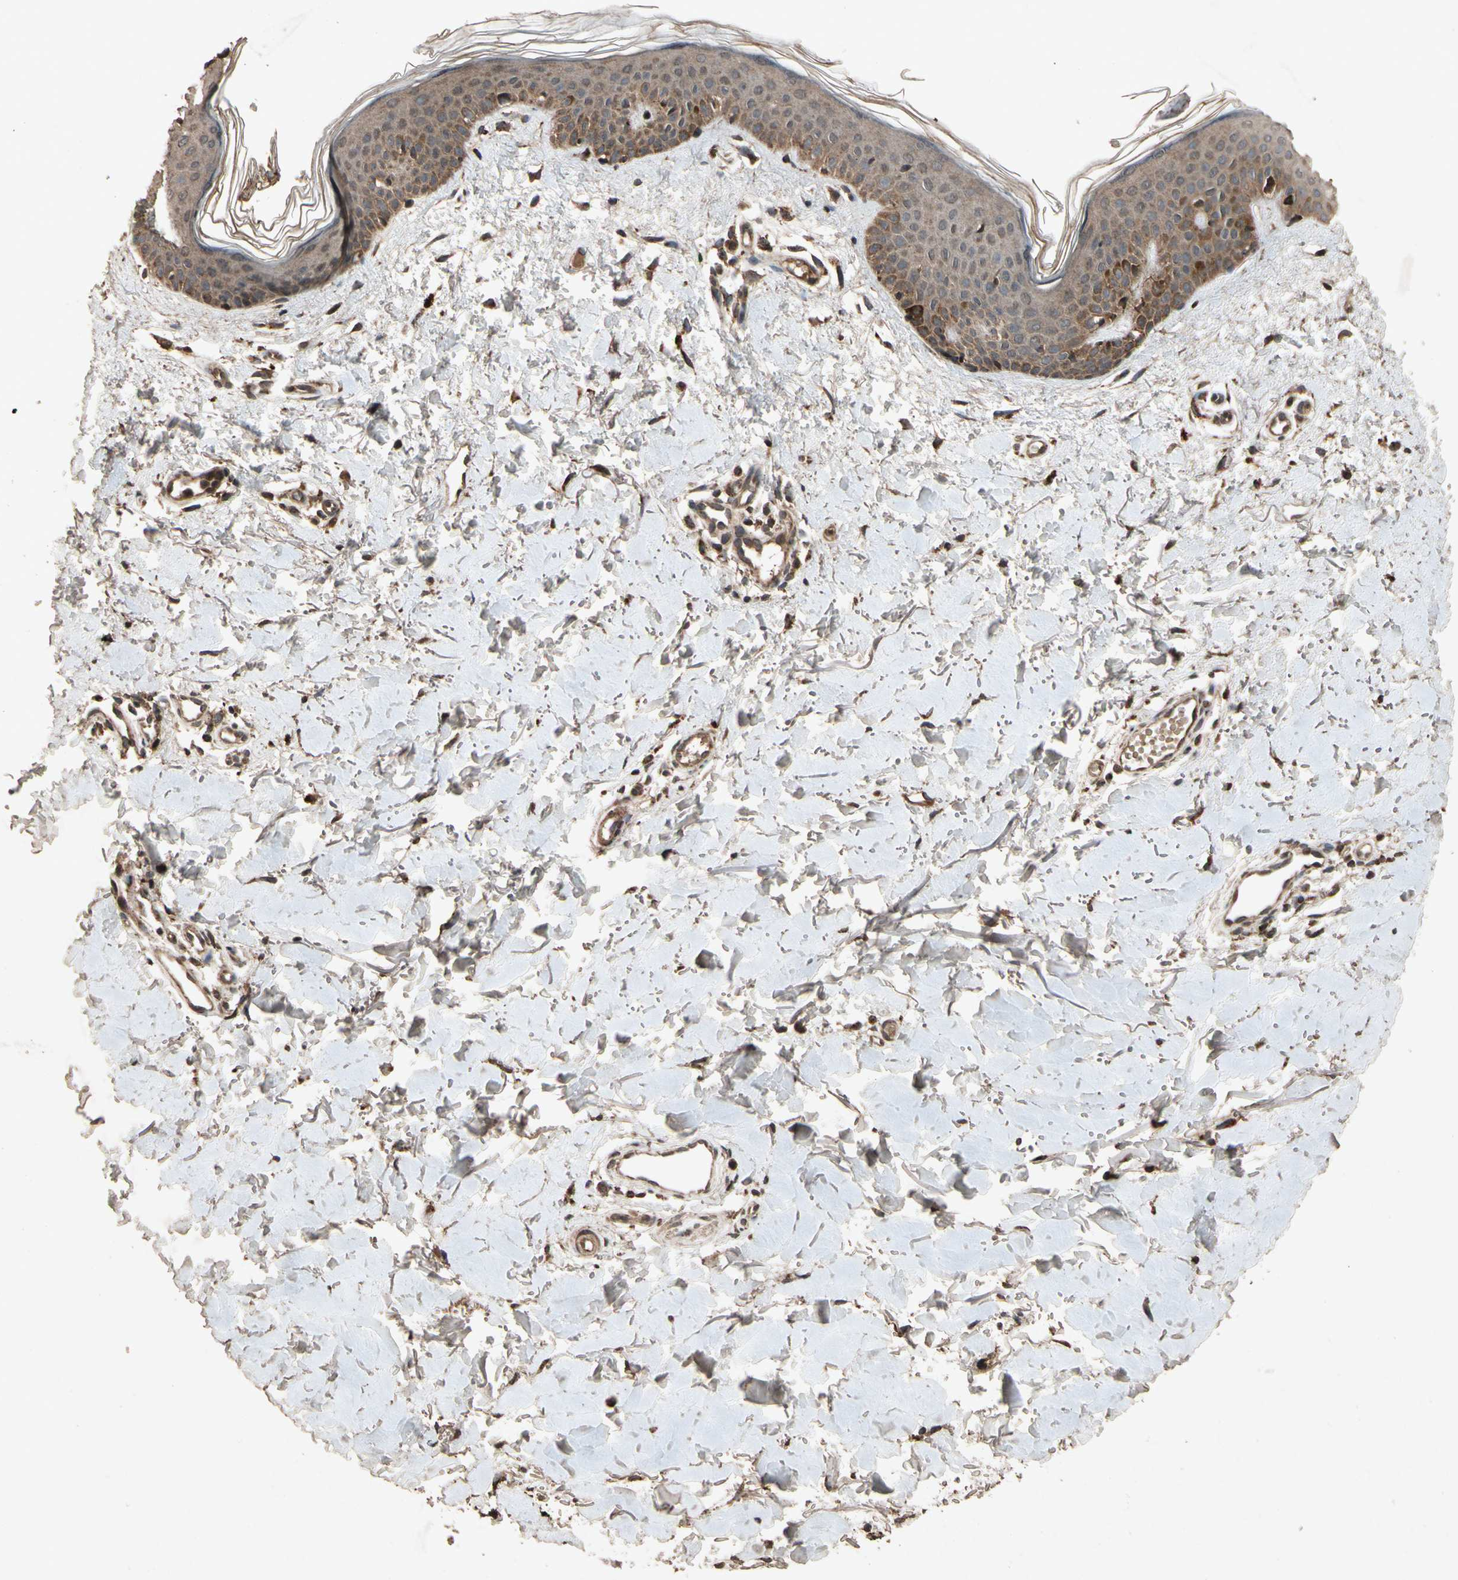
{"staining": {"intensity": "strong", "quantity": ">75%", "location": "cytoplasmic/membranous"}, "tissue": "skin", "cell_type": "Fibroblasts", "image_type": "normal", "snomed": [{"axis": "morphology", "description": "Normal tissue, NOS"}, {"axis": "topography", "description": "Skin"}], "caption": "Immunohistochemistry (DAB (3,3'-diaminobenzidine)) staining of benign human skin displays strong cytoplasmic/membranous protein staining in approximately >75% of fibroblasts. The protein is stained brown, and the nuclei are stained in blue (DAB (3,3'-diaminobenzidine) IHC with brightfield microscopy, high magnification).", "gene": "TXN2", "patient": {"sex": "female", "age": 56}}